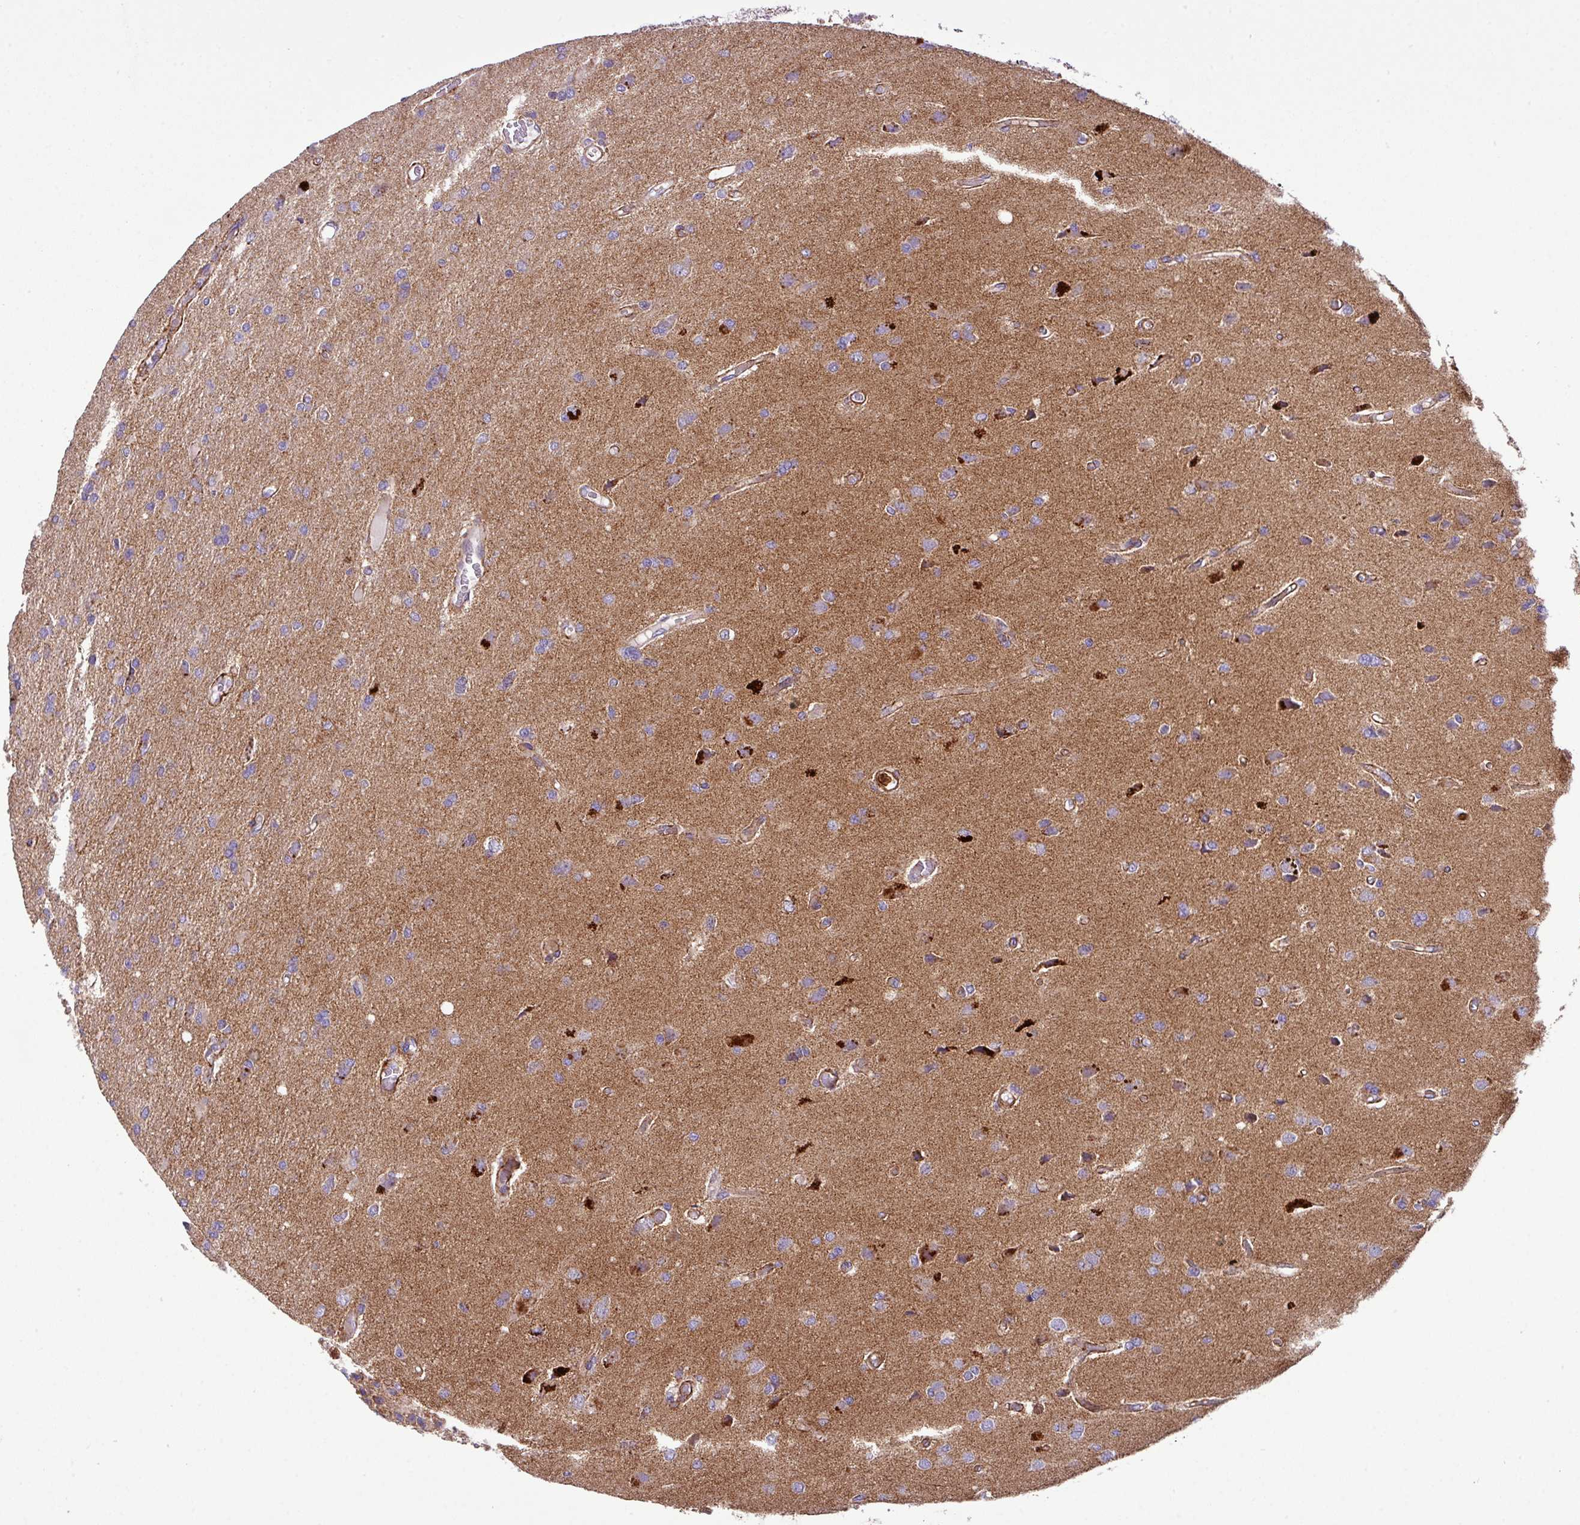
{"staining": {"intensity": "weak", "quantity": "25%-75%", "location": "cytoplasmic/membranous"}, "tissue": "glioma", "cell_type": "Tumor cells", "image_type": "cancer", "snomed": [{"axis": "morphology", "description": "Glioma, malignant, High grade"}, {"axis": "topography", "description": "Brain"}], "caption": "There is low levels of weak cytoplasmic/membranous staining in tumor cells of malignant glioma (high-grade), as demonstrated by immunohistochemical staining (brown color).", "gene": "FAM47E", "patient": {"sex": "female", "age": 70}}